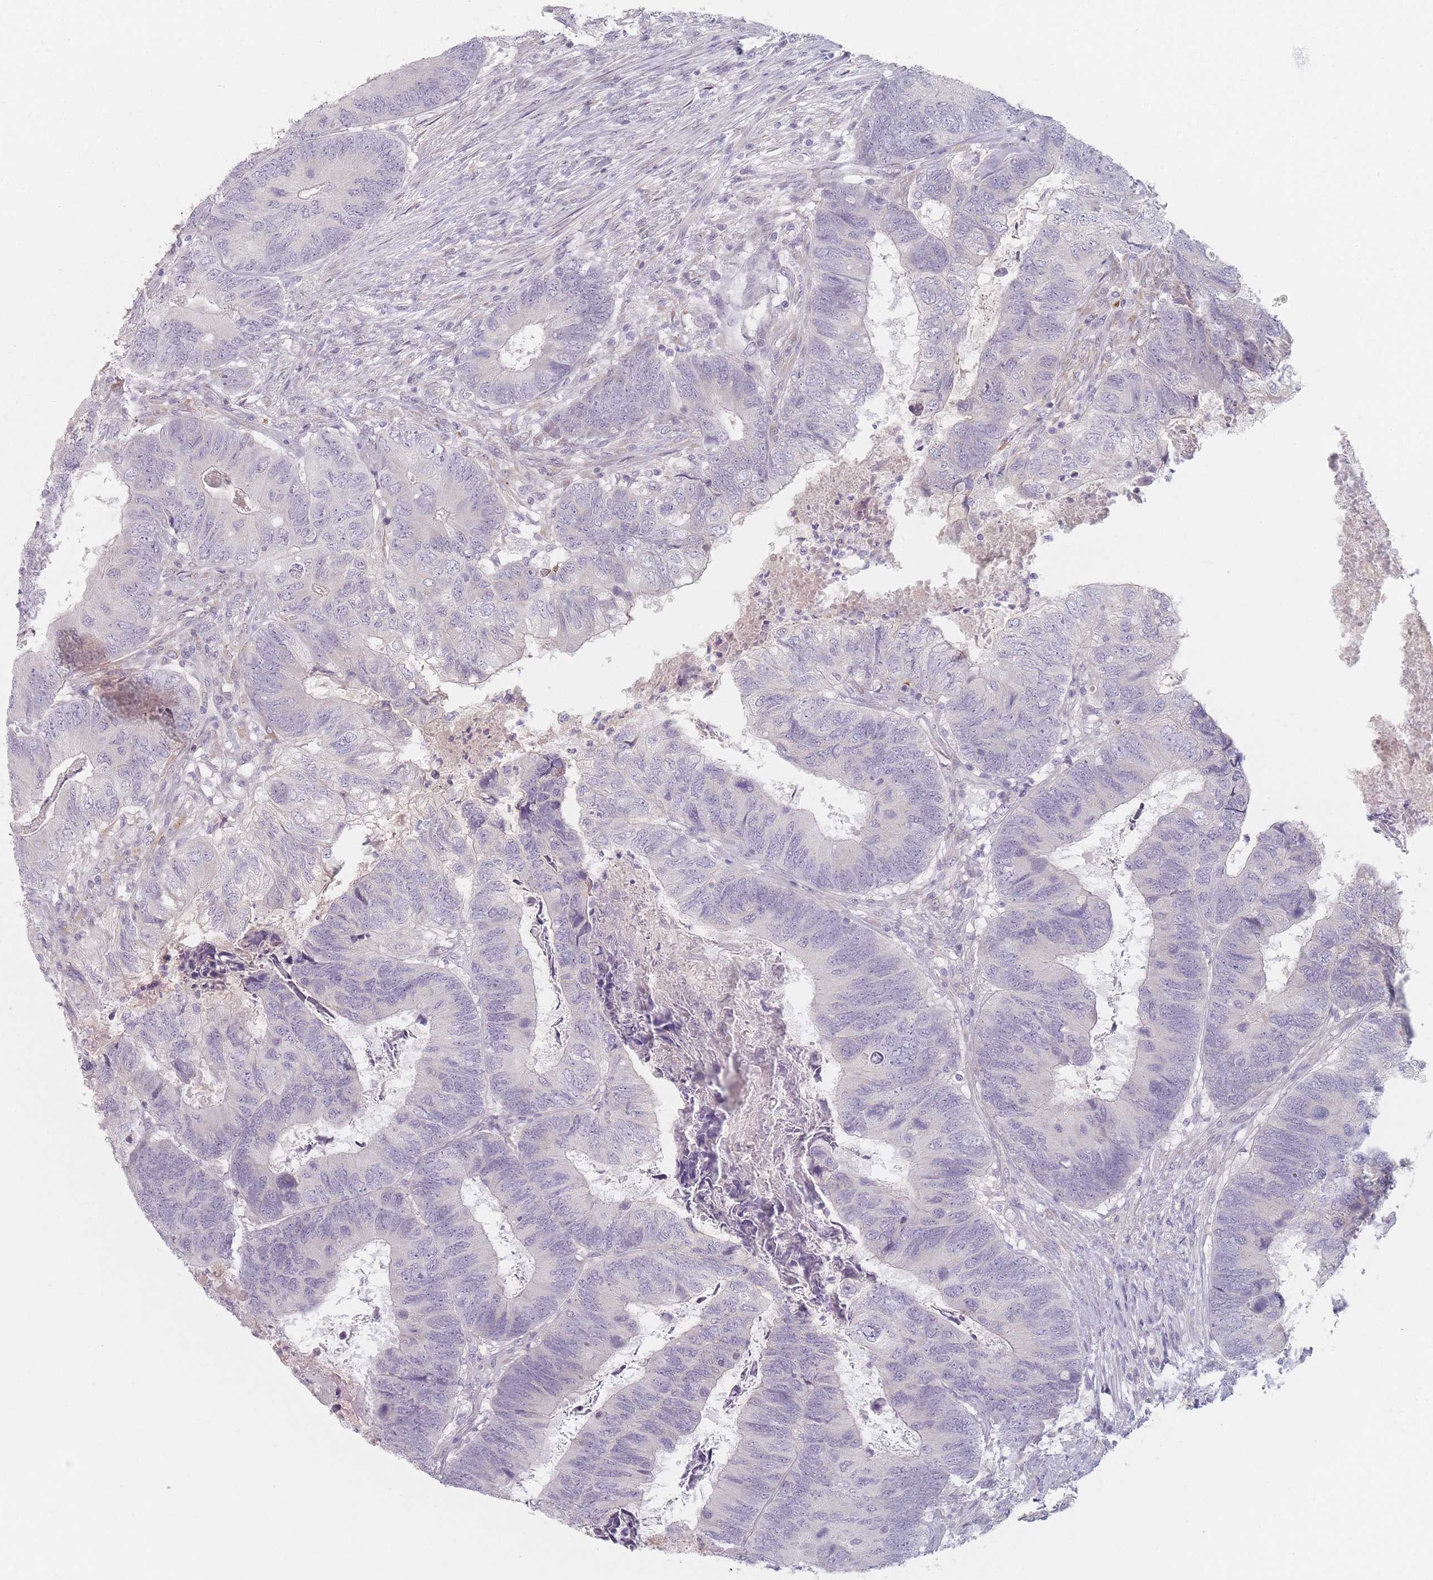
{"staining": {"intensity": "negative", "quantity": "none", "location": "none"}, "tissue": "colorectal cancer", "cell_type": "Tumor cells", "image_type": "cancer", "snomed": [{"axis": "morphology", "description": "Adenocarcinoma, NOS"}, {"axis": "topography", "description": "Colon"}], "caption": "Photomicrograph shows no significant protein expression in tumor cells of colorectal cancer (adenocarcinoma).", "gene": "TMOD1", "patient": {"sex": "female", "age": 67}}